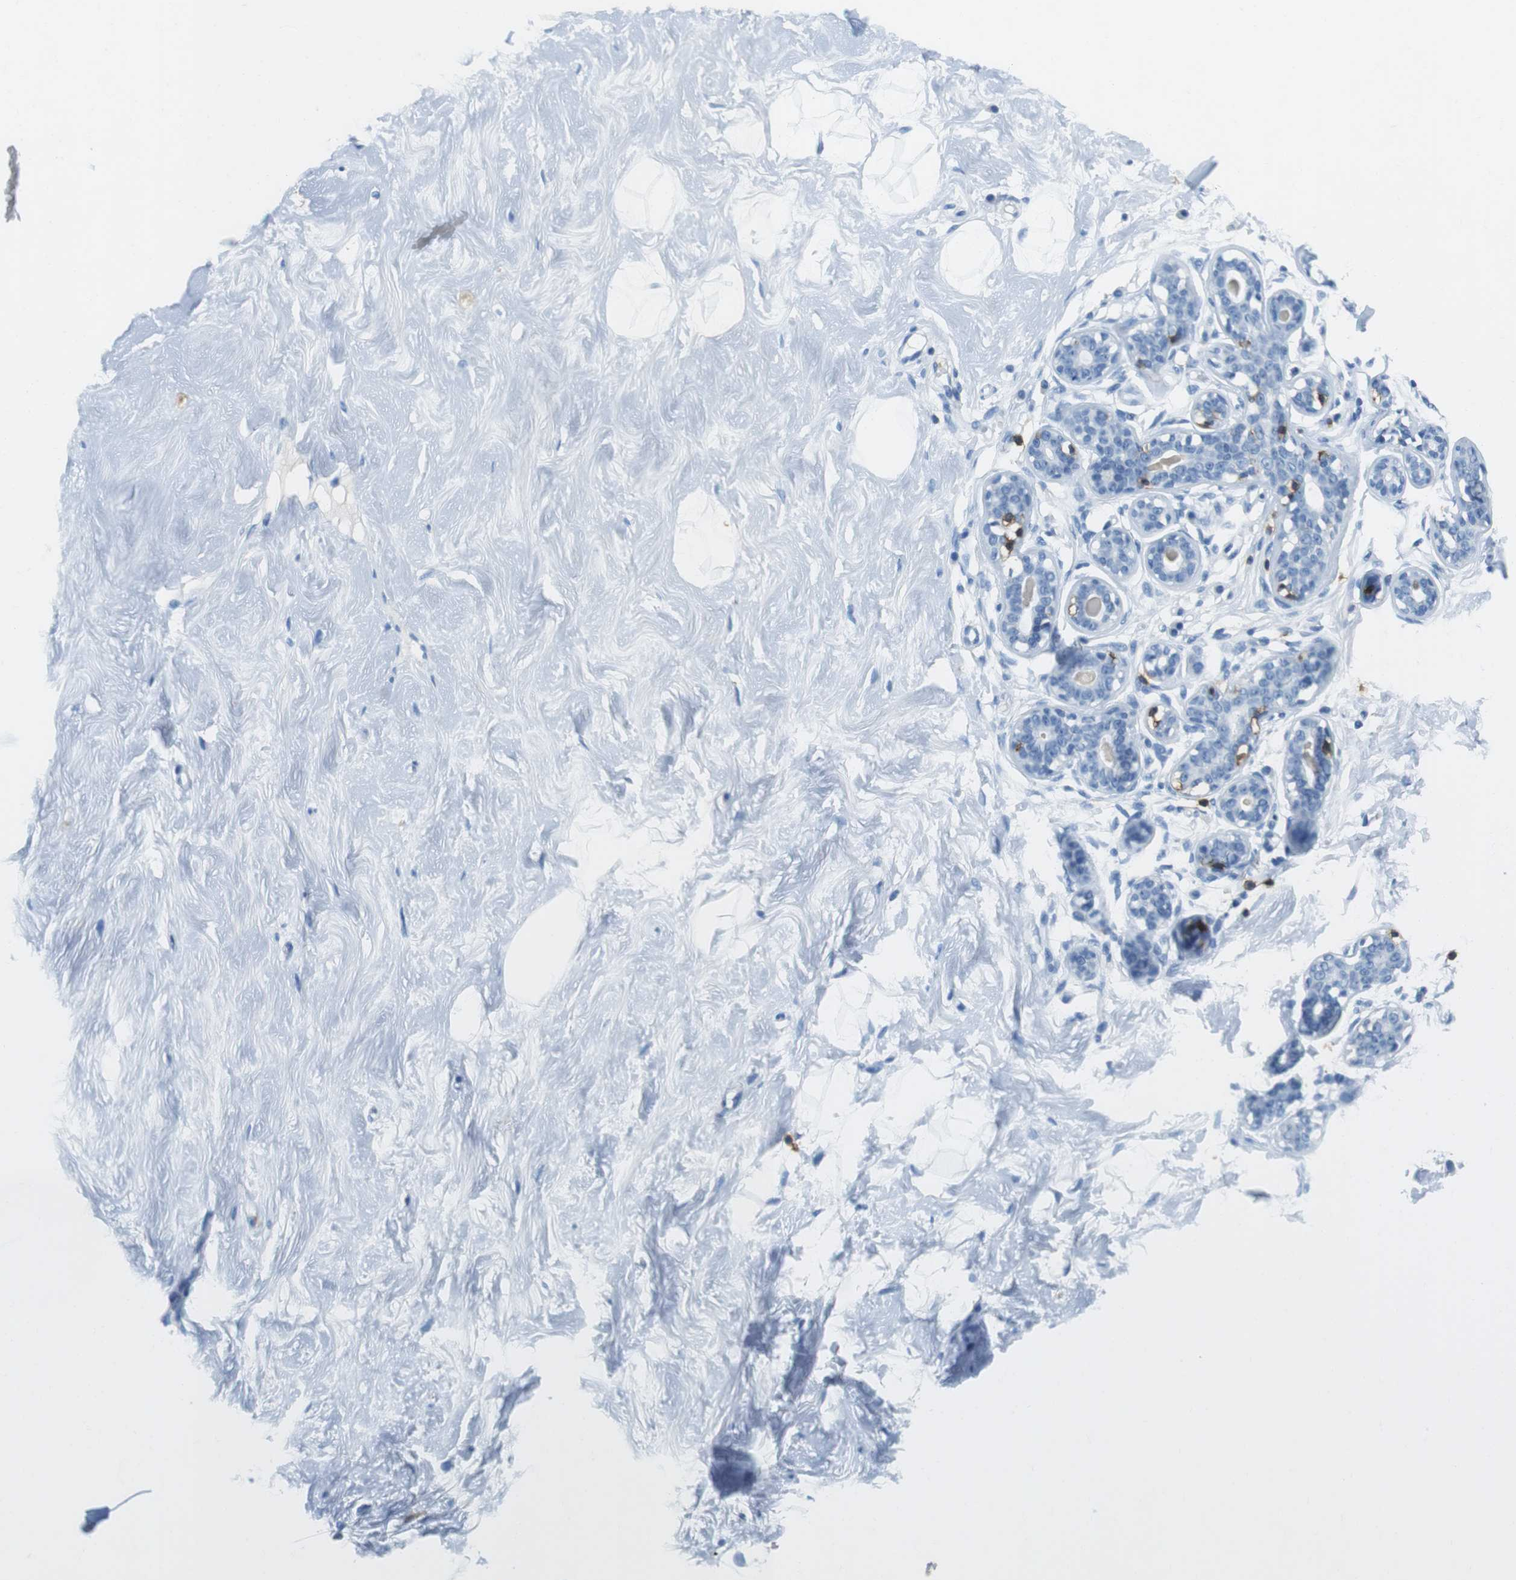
{"staining": {"intensity": "negative", "quantity": "none", "location": "none"}, "tissue": "breast", "cell_type": "Adipocytes", "image_type": "normal", "snomed": [{"axis": "morphology", "description": "Normal tissue, NOS"}, {"axis": "topography", "description": "Breast"}], "caption": "Breast stained for a protein using immunohistochemistry reveals no positivity adipocytes.", "gene": "LAT", "patient": {"sex": "female", "age": 23}}